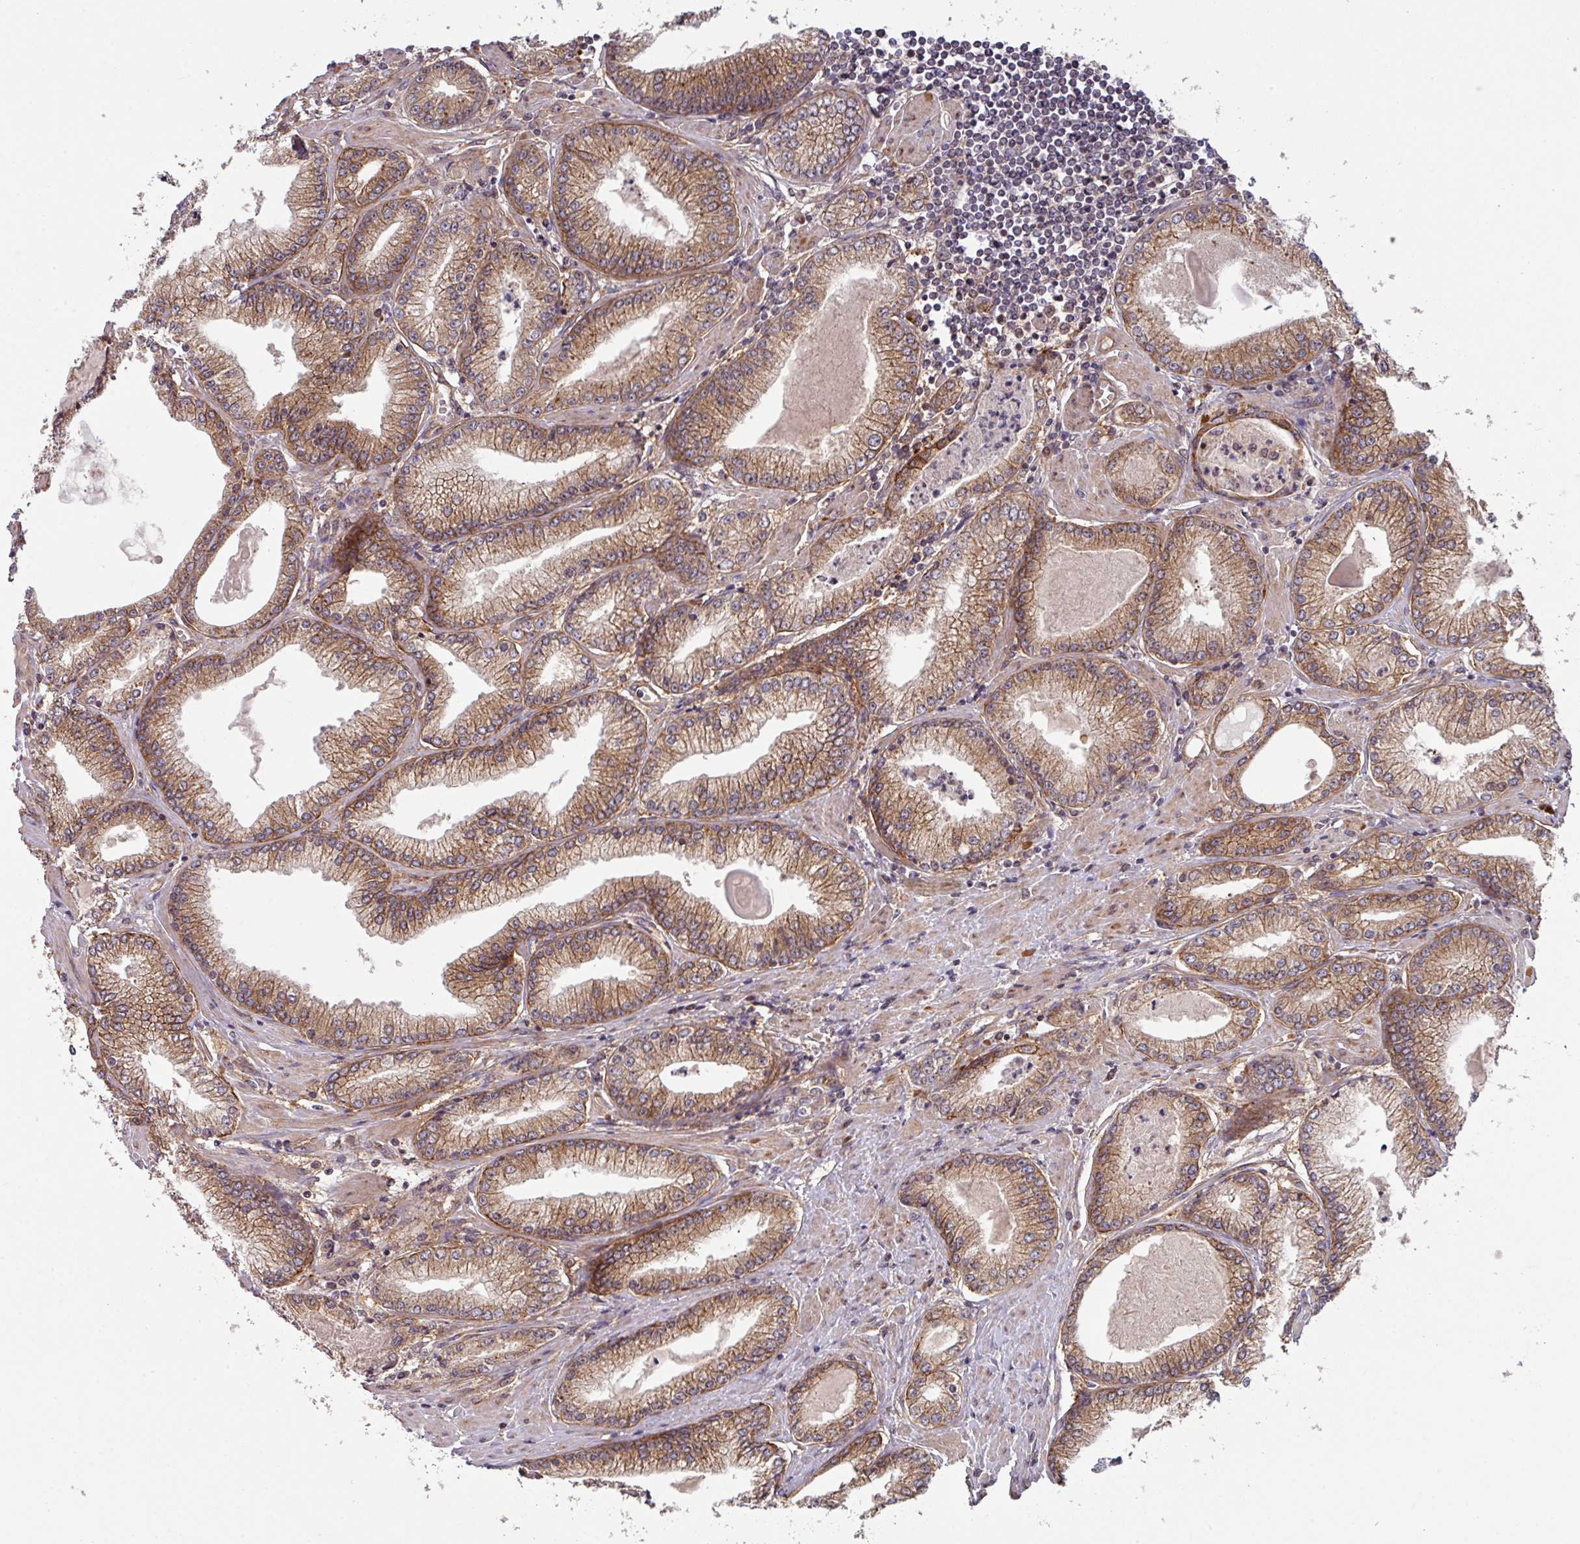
{"staining": {"intensity": "moderate", "quantity": ">75%", "location": "cytoplasmic/membranous"}, "tissue": "prostate cancer", "cell_type": "Tumor cells", "image_type": "cancer", "snomed": [{"axis": "morphology", "description": "Adenocarcinoma, High grade"}, {"axis": "topography", "description": "Prostate"}], "caption": "Immunohistochemistry image of neoplastic tissue: prostate cancer (high-grade adenocarcinoma) stained using IHC exhibits medium levels of moderate protein expression localized specifically in the cytoplasmic/membranous of tumor cells, appearing as a cytoplasmic/membranous brown color.", "gene": "CYFIP2", "patient": {"sex": "male", "age": 66}}